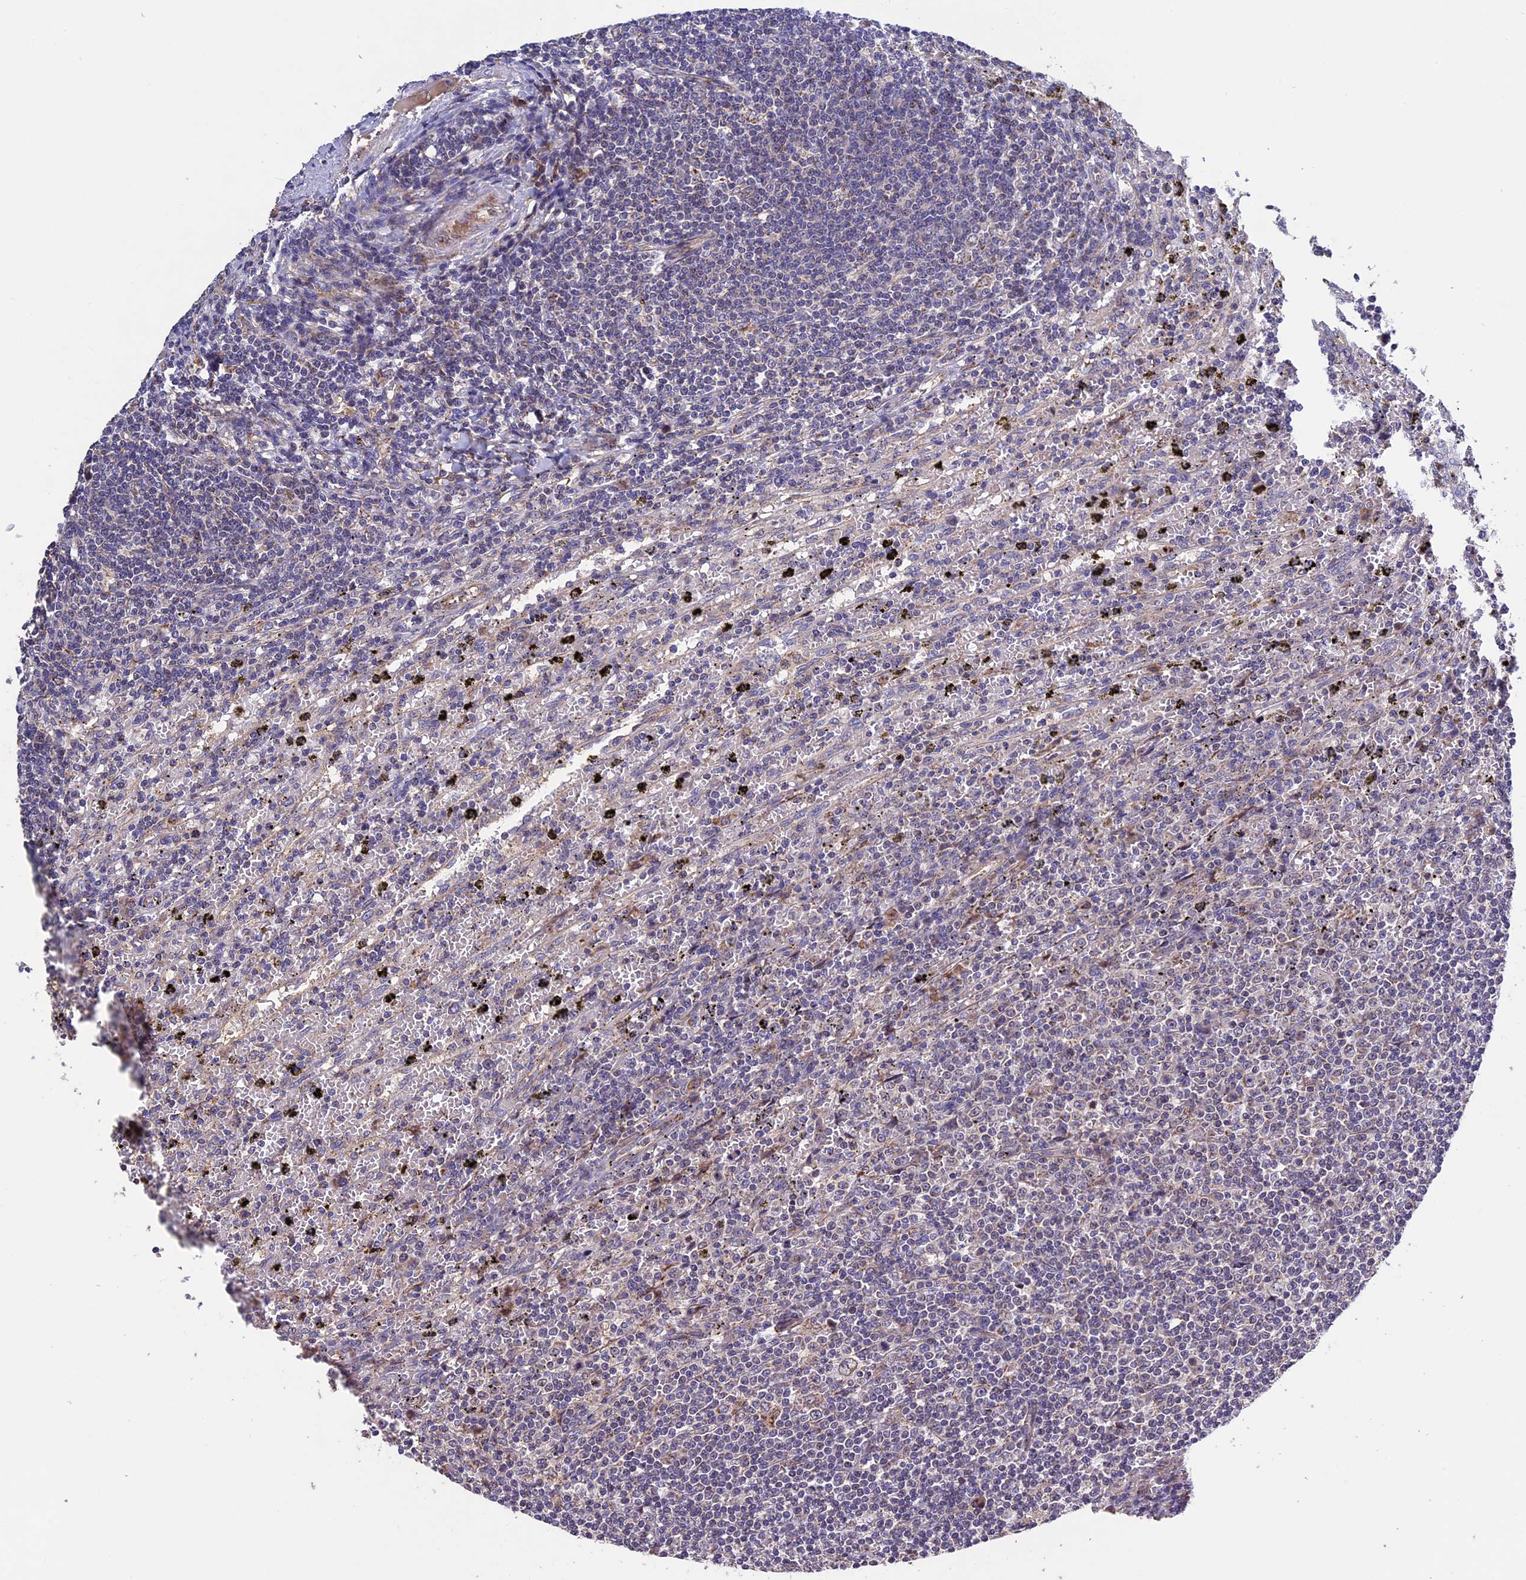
{"staining": {"intensity": "negative", "quantity": "none", "location": "none"}, "tissue": "lymphoma", "cell_type": "Tumor cells", "image_type": "cancer", "snomed": [{"axis": "morphology", "description": "Malignant lymphoma, non-Hodgkin's type, Low grade"}, {"axis": "topography", "description": "Spleen"}], "caption": "Tumor cells are negative for protein expression in human lymphoma. (Immunohistochemistry, brightfield microscopy, high magnification).", "gene": "RNF17", "patient": {"sex": "male", "age": 76}}